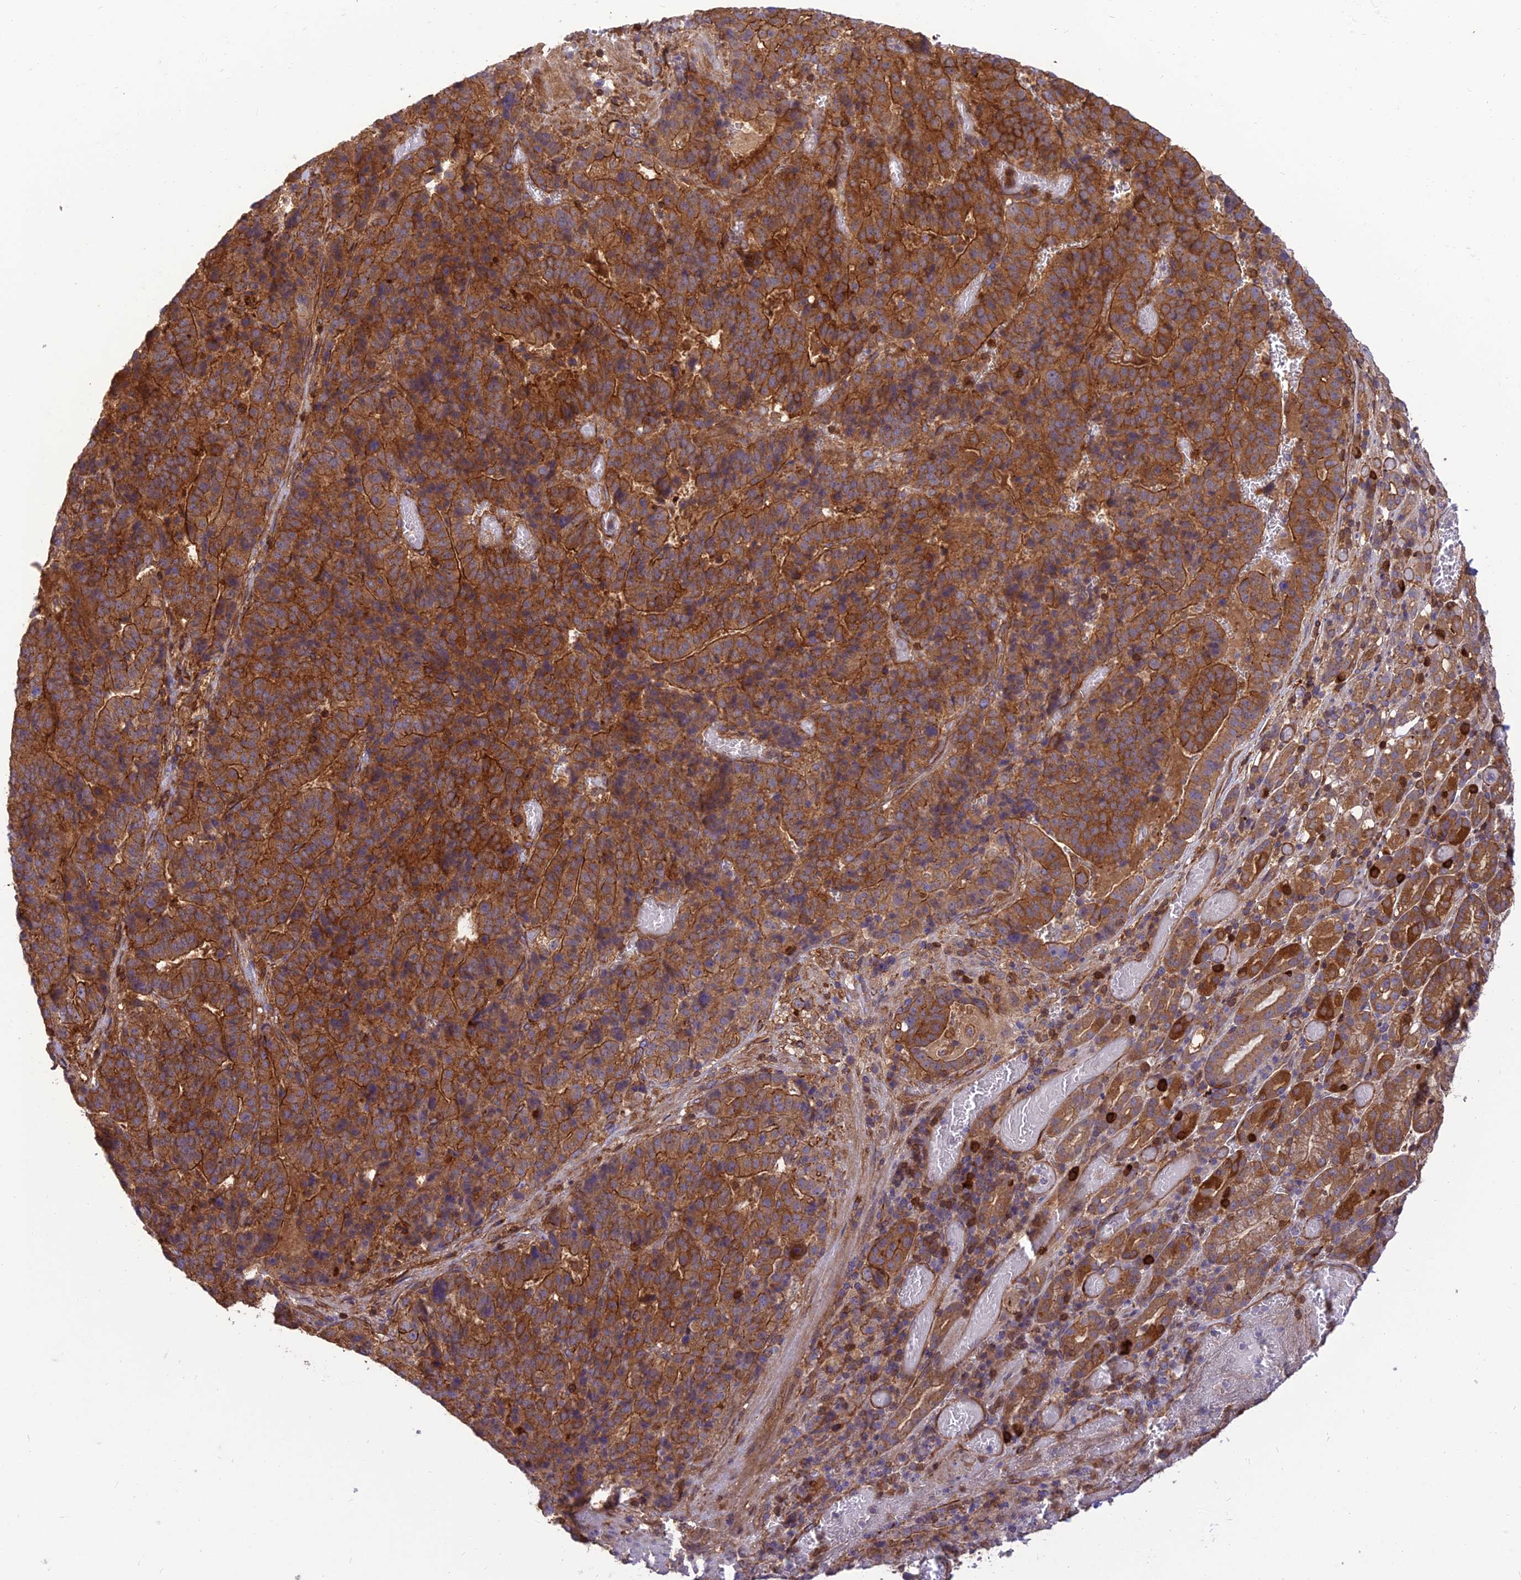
{"staining": {"intensity": "moderate", "quantity": ">75%", "location": "cytoplasmic/membranous"}, "tissue": "stomach cancer", "cell_type": "Tumor cells", "image_type": "cancer", "snomed": [{"axis": "morphology", "description": "Adenocarcinoma, NOS"}, {"axis": "topography", "description": "Stomach"}], "caption": "Approximately >75% of tumor cells in stomach cancer display moderate cytoplasmic/membranous protein positivity as visualized by brown immunohistochemical staining.", "gene": "HPSE2", "patient": {"sex": "male", "age": 48}}